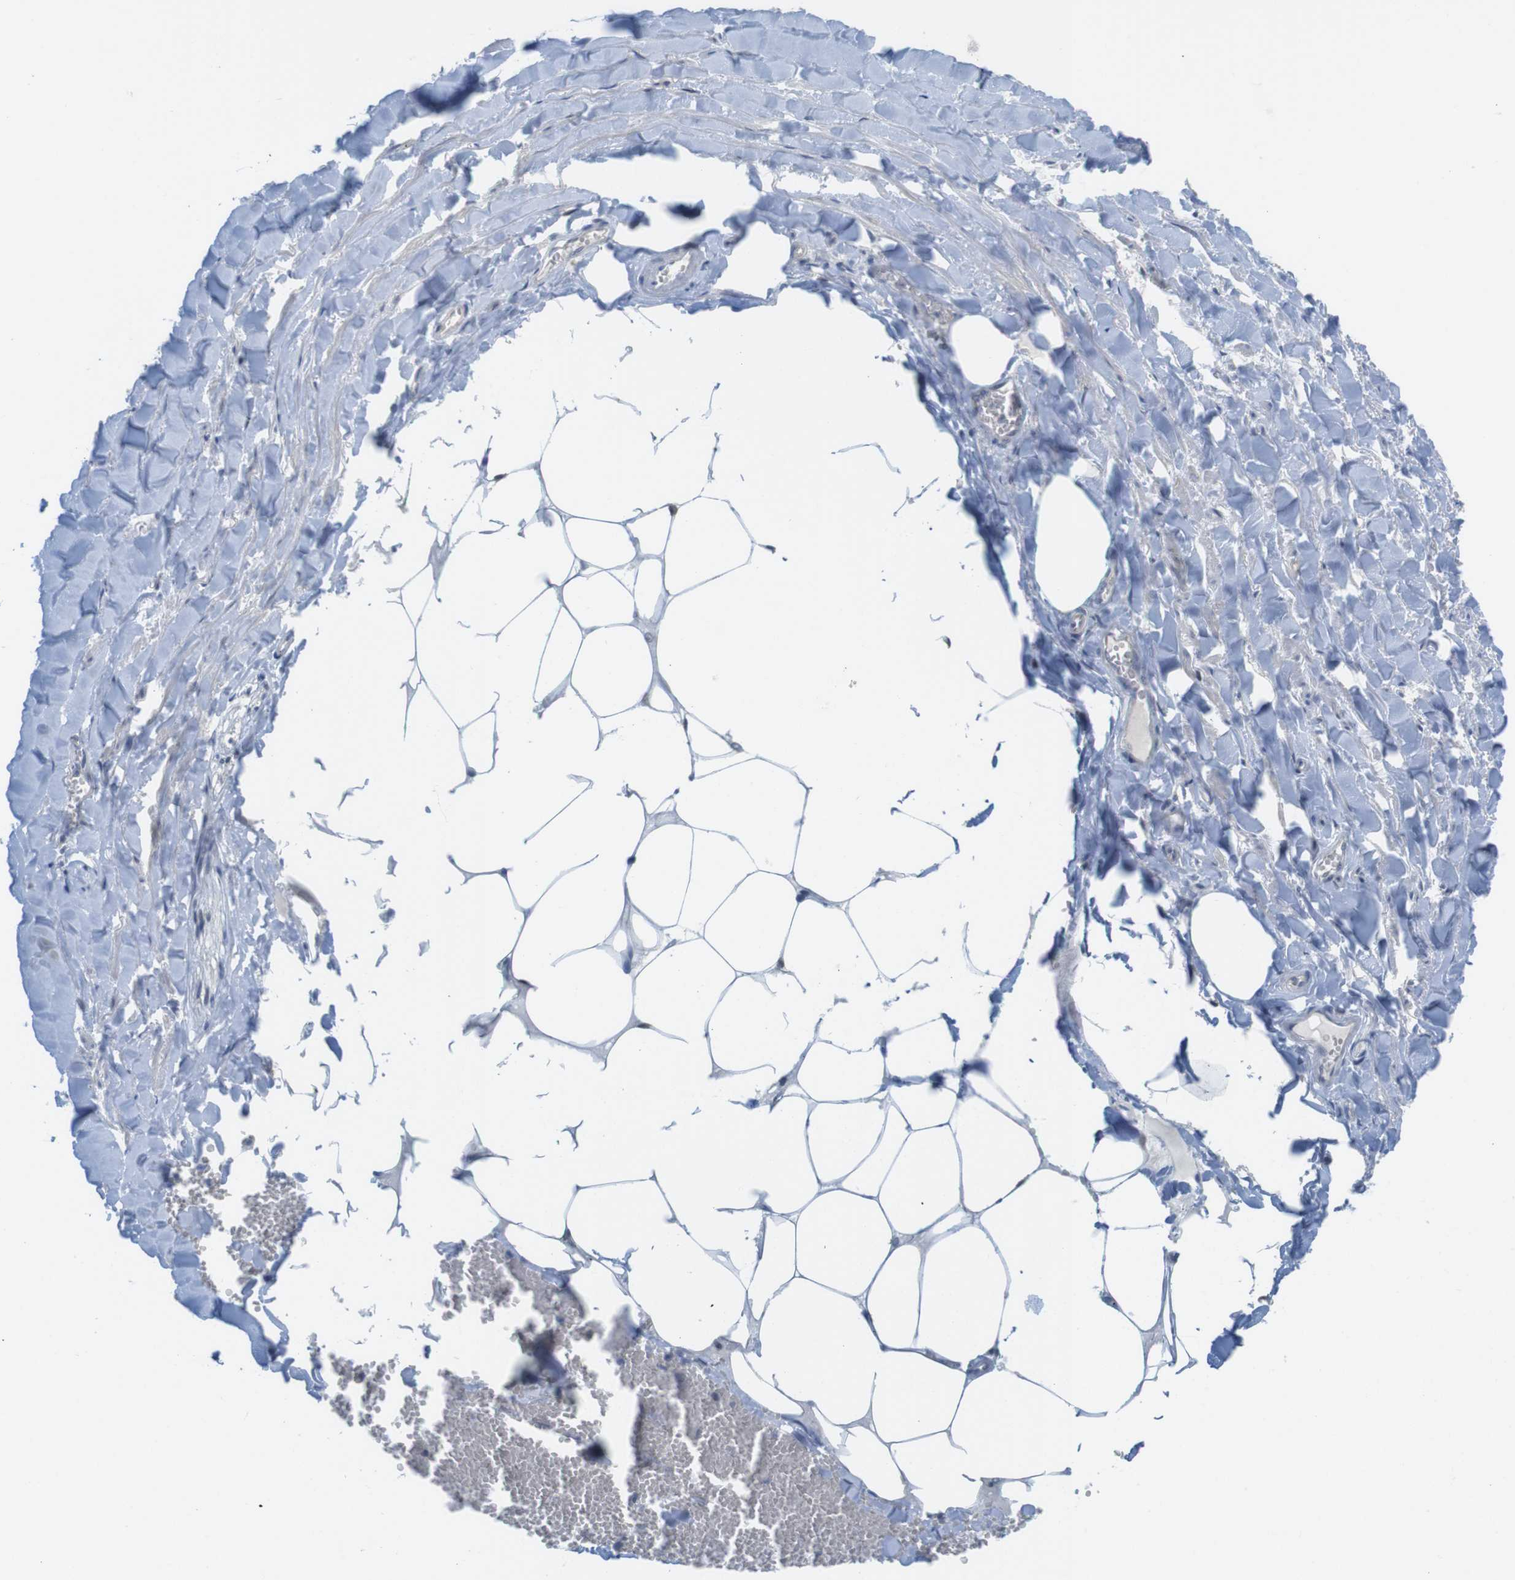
{"staining": {"intensity": "negative", "quantity": "none", "location": "none"}, "tissue": "adipose tissue", "cell_type": "Adipocytes", "image_type": "normal", "snomed": [{"axis": "morphology", "description": "Normal tissue, NOS"}, {"axis": "topography", "description": "Adipose tissue"}, {"axis": "topography", "description": "Peripheral nerve tissue"}], "caption": "Immunohistochemical staining of benign adipose tissue shows no significant expression in adipocytes.", "gene": "RCC1", "patient": {"sex": "male", "age": 52}}